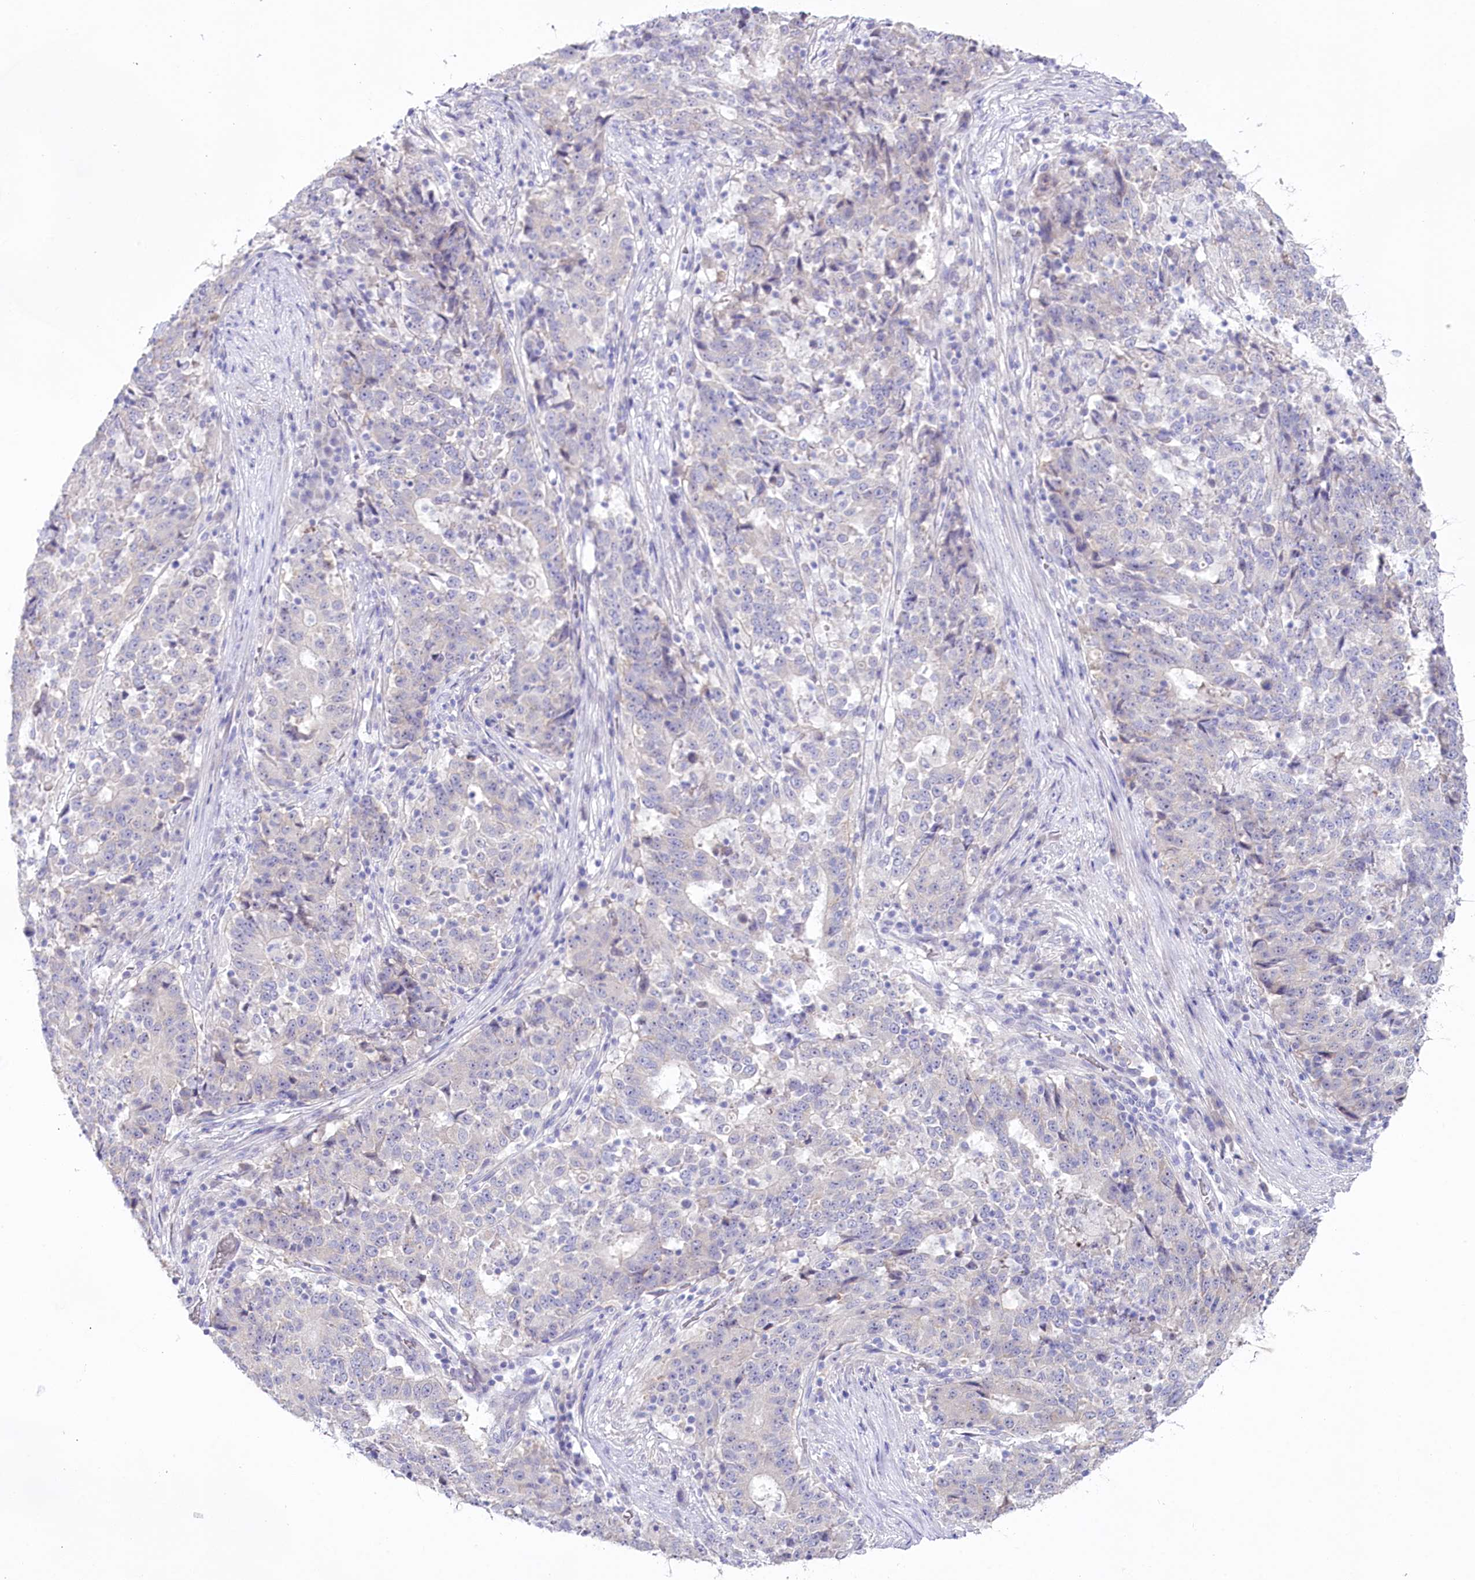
{"staining": {"intensity": "negative", "quantity": "none", "location": "none"}, "tissue": "stomach cancer", "cell_type": "Tumor cells", "image_type": "cancer", "snomed": [{"axis": "morphology", "description": "Adenocarcinoma, NOS"}, {"axis": "topography", "description": "Stomach"}], "caption": "DAB immunohistochemical staining of human stomach cancer (adenocarcinoma) demonstrates no significant staining in tumor cells.", "gene": "MYOZ1", "patient": {"sex": "male", "age": 59}}